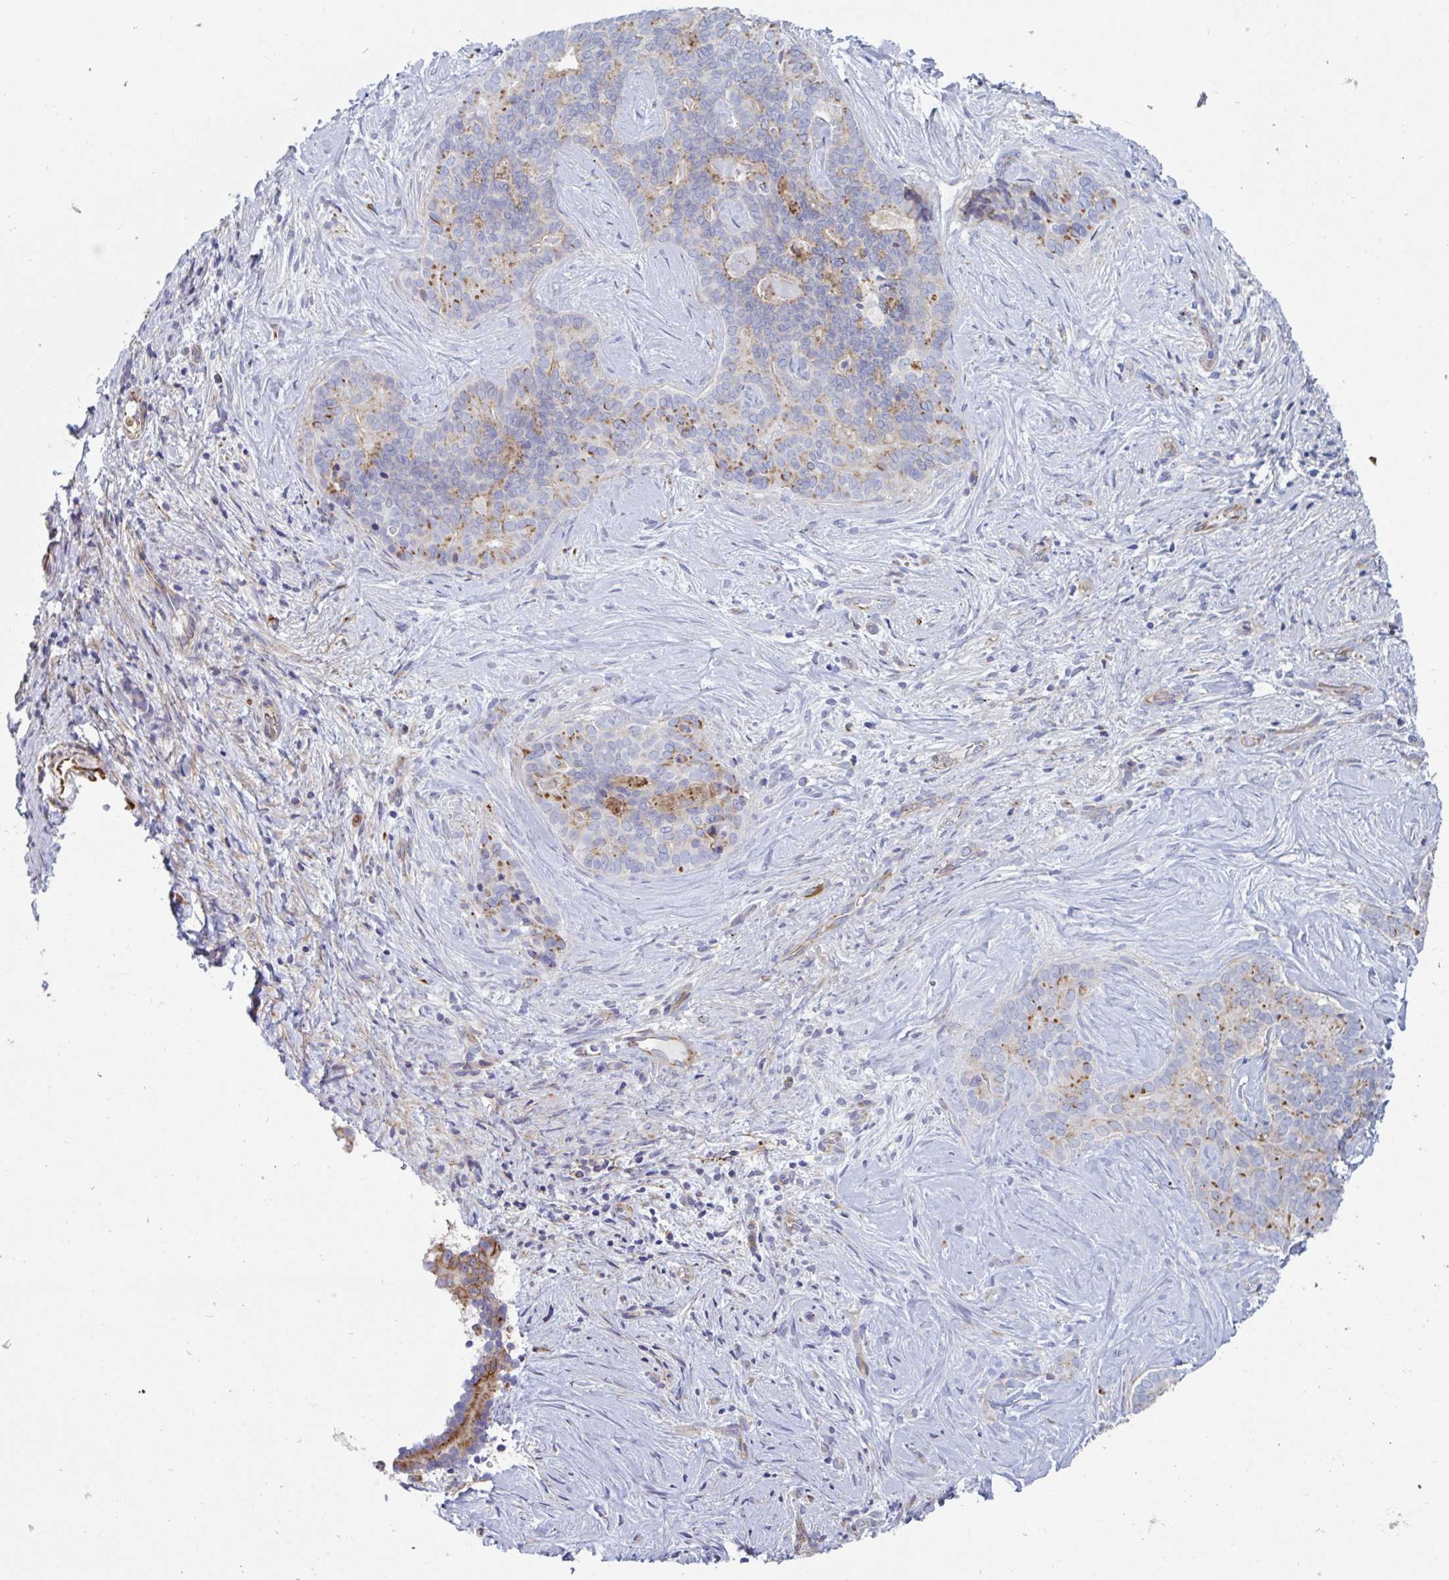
{"staining": {"intensity": "moderate", "quantity": "25%-75%", "location": "cytoplasmic/membranous"}, "tissue": "liver cancer", "cell_type": "Tumor cells", "image_type": "cancer", "snomed": [{"axis": "morphology", "description": "Cholangiocarcinoma"}, {"axis": "topography", "description": "Liver"}], "caption": "The photomicrograph shows staining of liver cancer (cholangiocarcinoma), revealing moderate cytoplasmic/membranous protein positivity (brown color) within tumor cells. The staining was performed using DAB (3,3'-diaminobenzidine), with brown indicating positive protein expression. Nuclei are stained blue with hematoxylin.", "gene": "SLC9A6", "patient": {"sex": "female", "age": 64}}